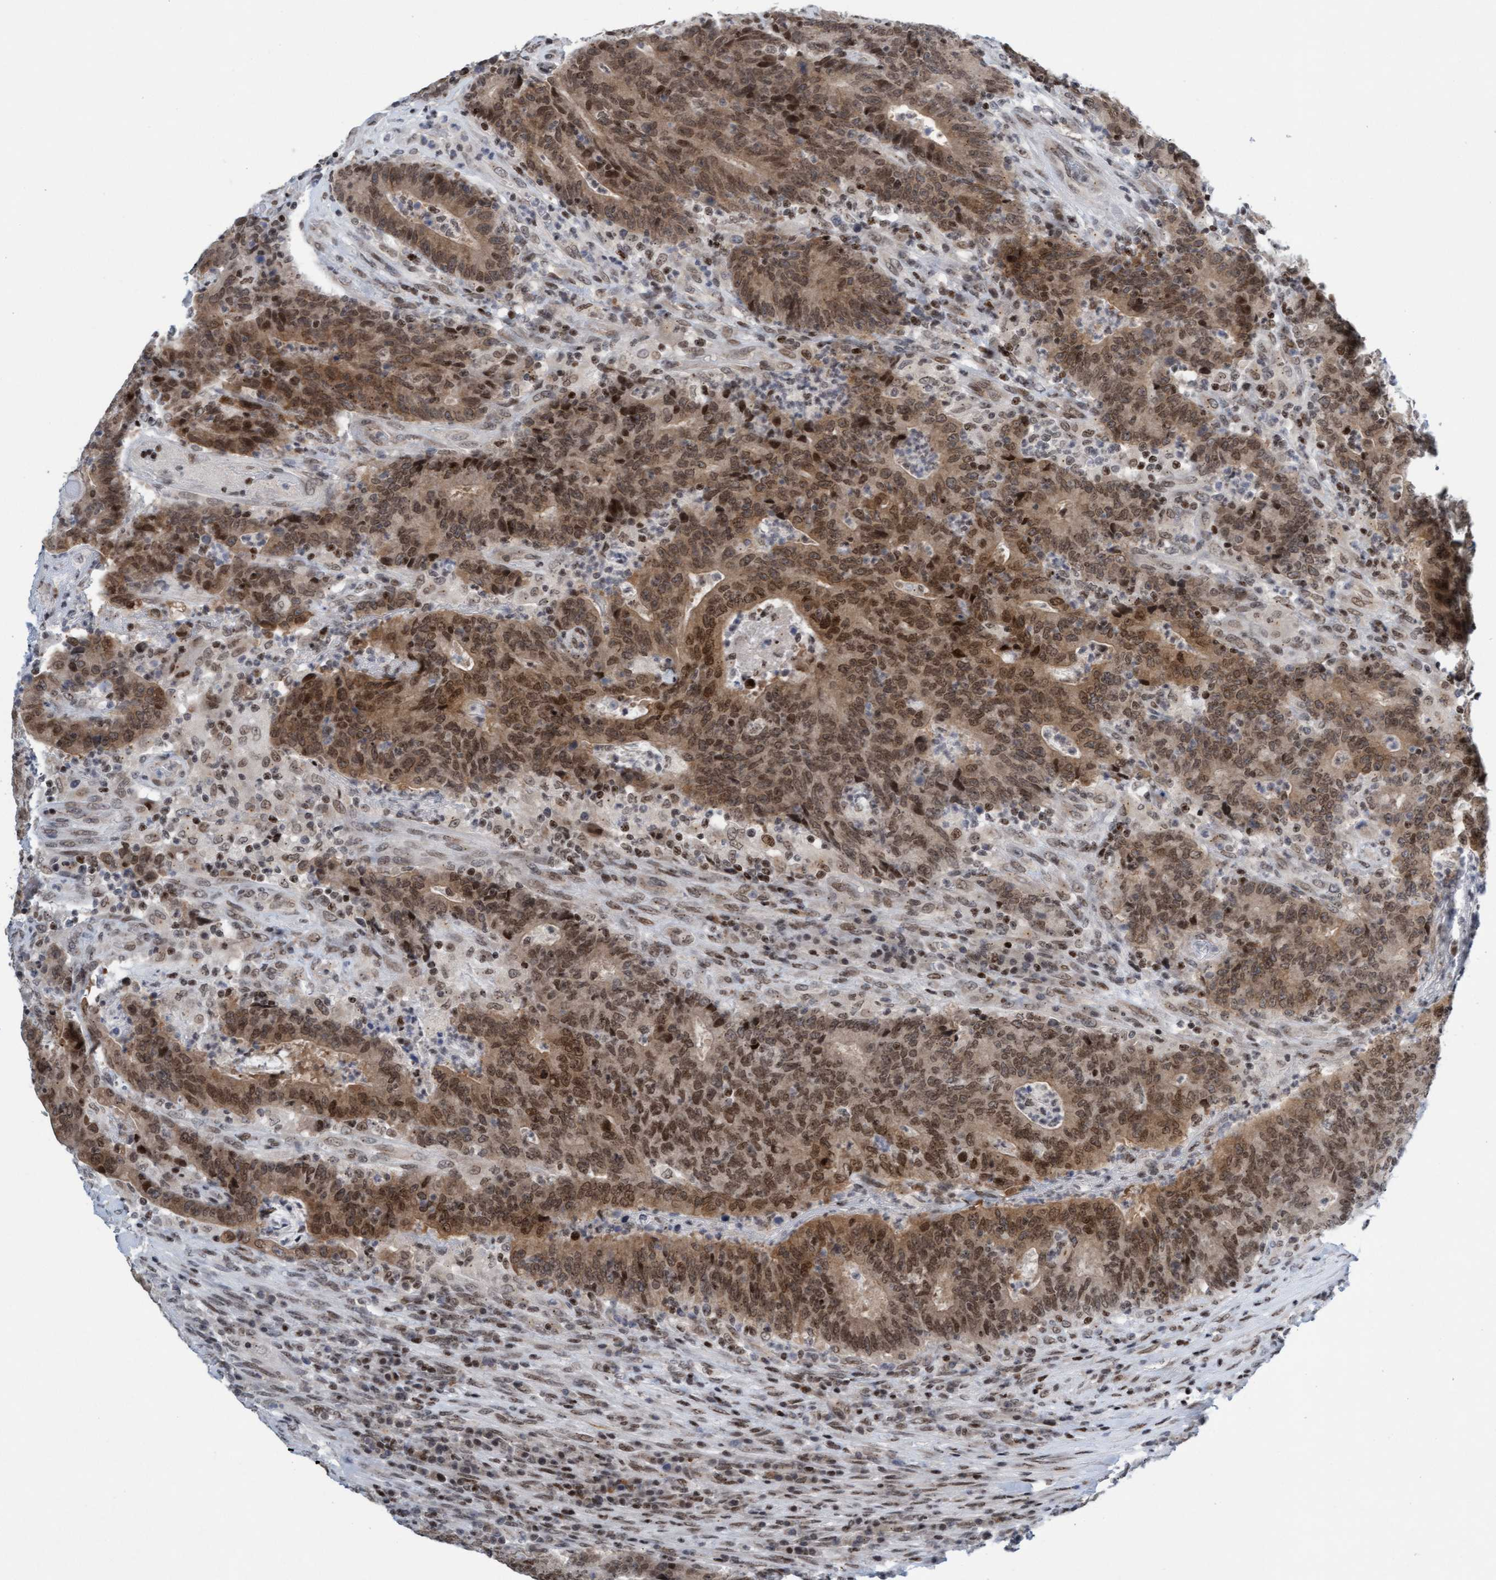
{"staining": {"intensity": "moderate", "quantity": ">75%", "location": "cytoplasmic/membranous,nuclear"}, "tissue": "colorectal cancer", "cell_type": "Tumor cells", "image_type": "cancer", "snomed": [{"axis": "morphology", "description": "Normal tissue, NOS"}, {"axis": "morphology", "description": "Adenocarcinoma, NOS"}, {"axis": "topography", "description": "Colon"}], "caption": "Immunohistochemical staining of adenocarcinoma (colorectal) exhibits moderate cytoplasmic/membranous and nuclear protein staining in about >75% of tumor cells.", "gene": "GLRX2", "patient": {"sex": "female", "age": 75}}